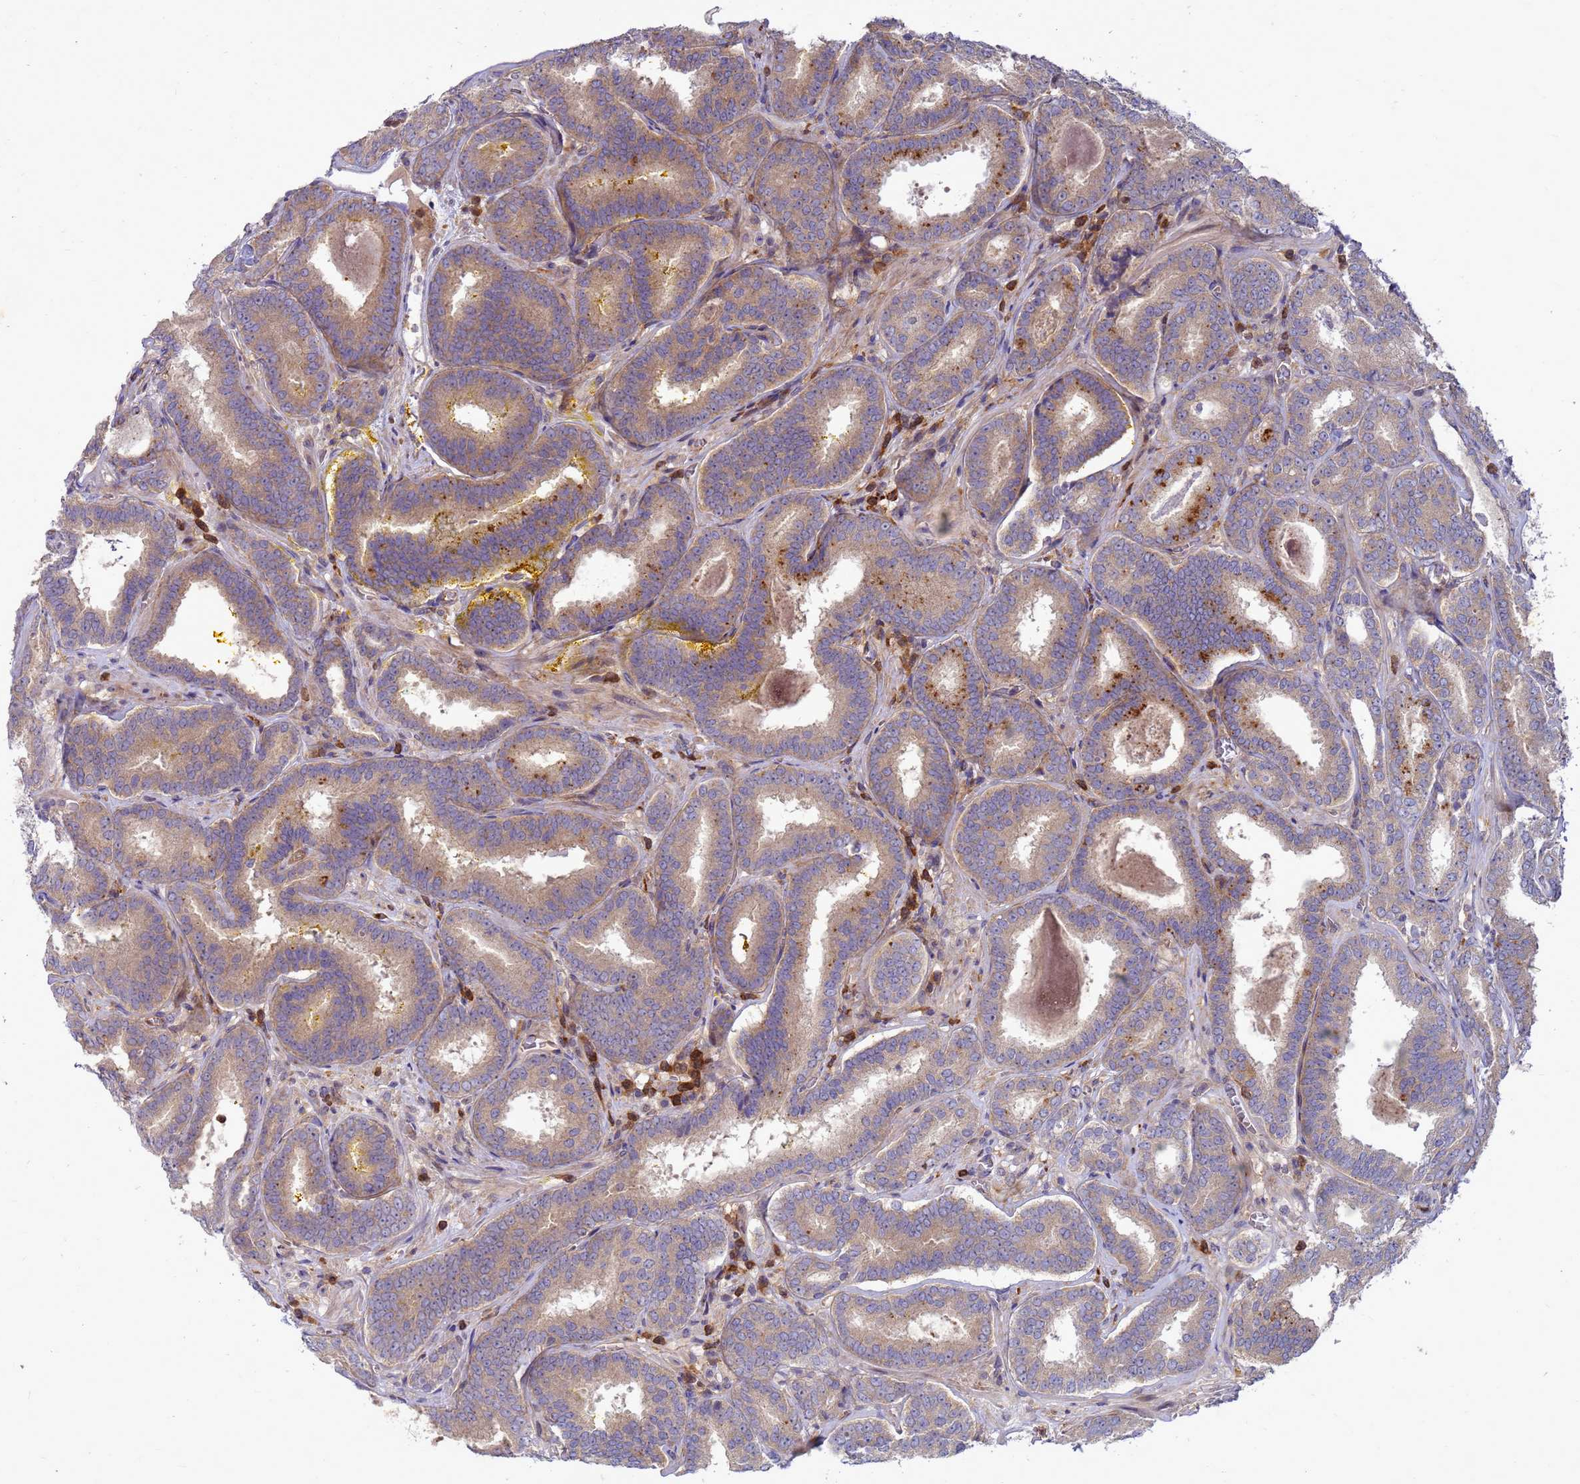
{"staining": {"intensity": "moderate", "quantity": "25%-75%", "location": "cytoplasmic/membranous"}, "tissue": "prostate cancer", "cell_type": "Tumor cells", "image_type": "cancer", "snomed": [{"axis": "morphology", "description": "Adenocarcinoma, High grade"}, {"axis": "topography", "description": "Prostate"}], "caption": "The histopathology image exhibits a brown stain indicating the presence of a protein in the cytoplasmic/membranous of tumor cells in prostate cancer (high-grade adenocarcinoma). (IHC, brightfield microscopy, high magnification).", "gene": "RNF215", "patient": {"sex": "male", "age": 72}}